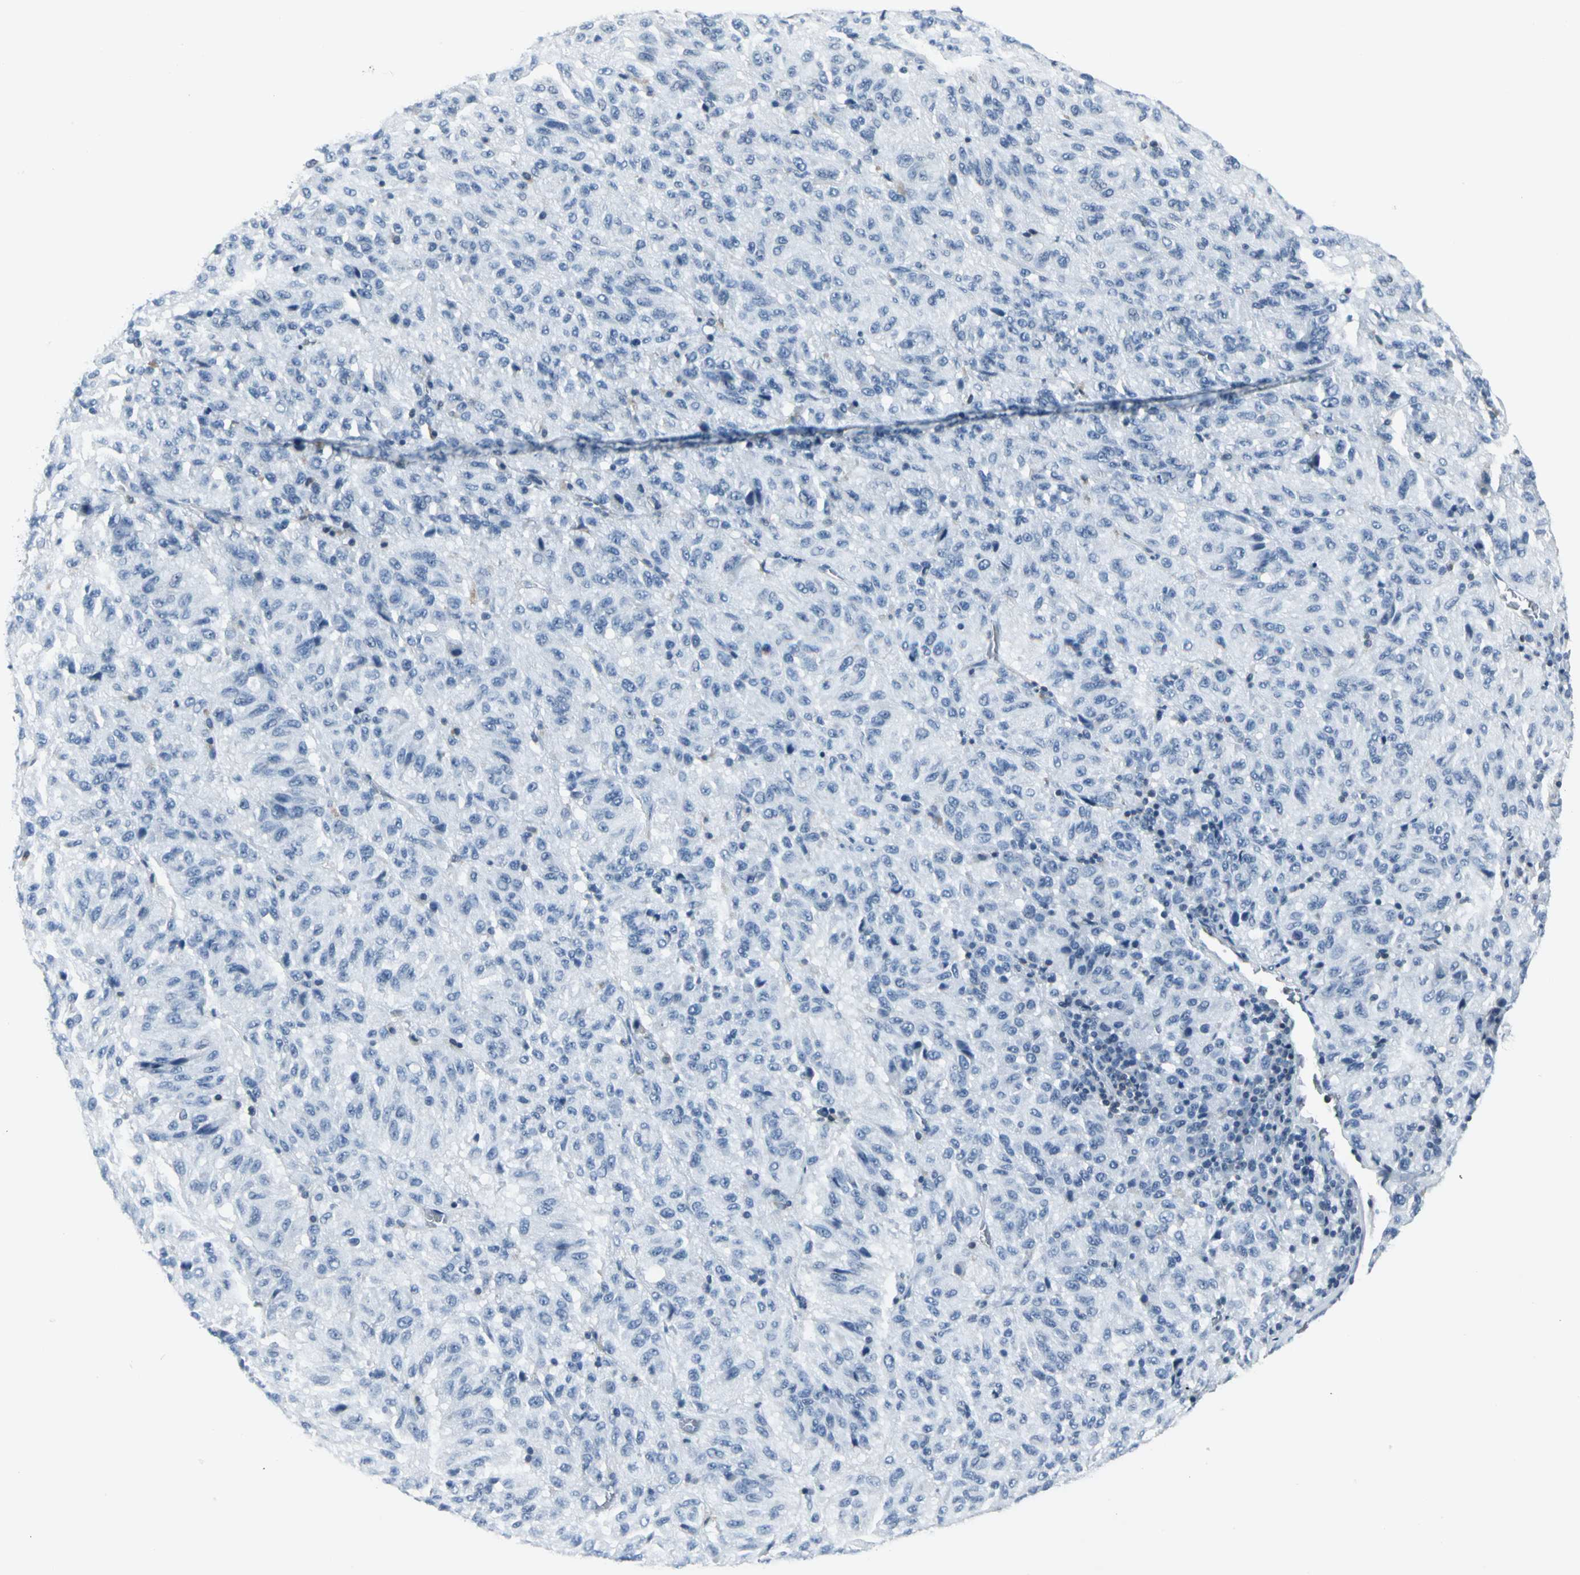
{"staining": {"intensity": "negative", "quantity": "none", "location": "none"}, "tissue": "melanoma", "cell_type": "Tumor cells", "image_type": "cancer", "snomed": [{"axis": "morphology", "description": "Malignant melanoma, Metastatic site"}, {"axis": "topography", "description": "Lung"}], "caption": "Immunohistochemical staining of human malignant melanoma (metastatic site) displays no significant positivity in tumor cells.", "gene": "IQGAP2", "patient": {"sex": "male", "age": 64}}